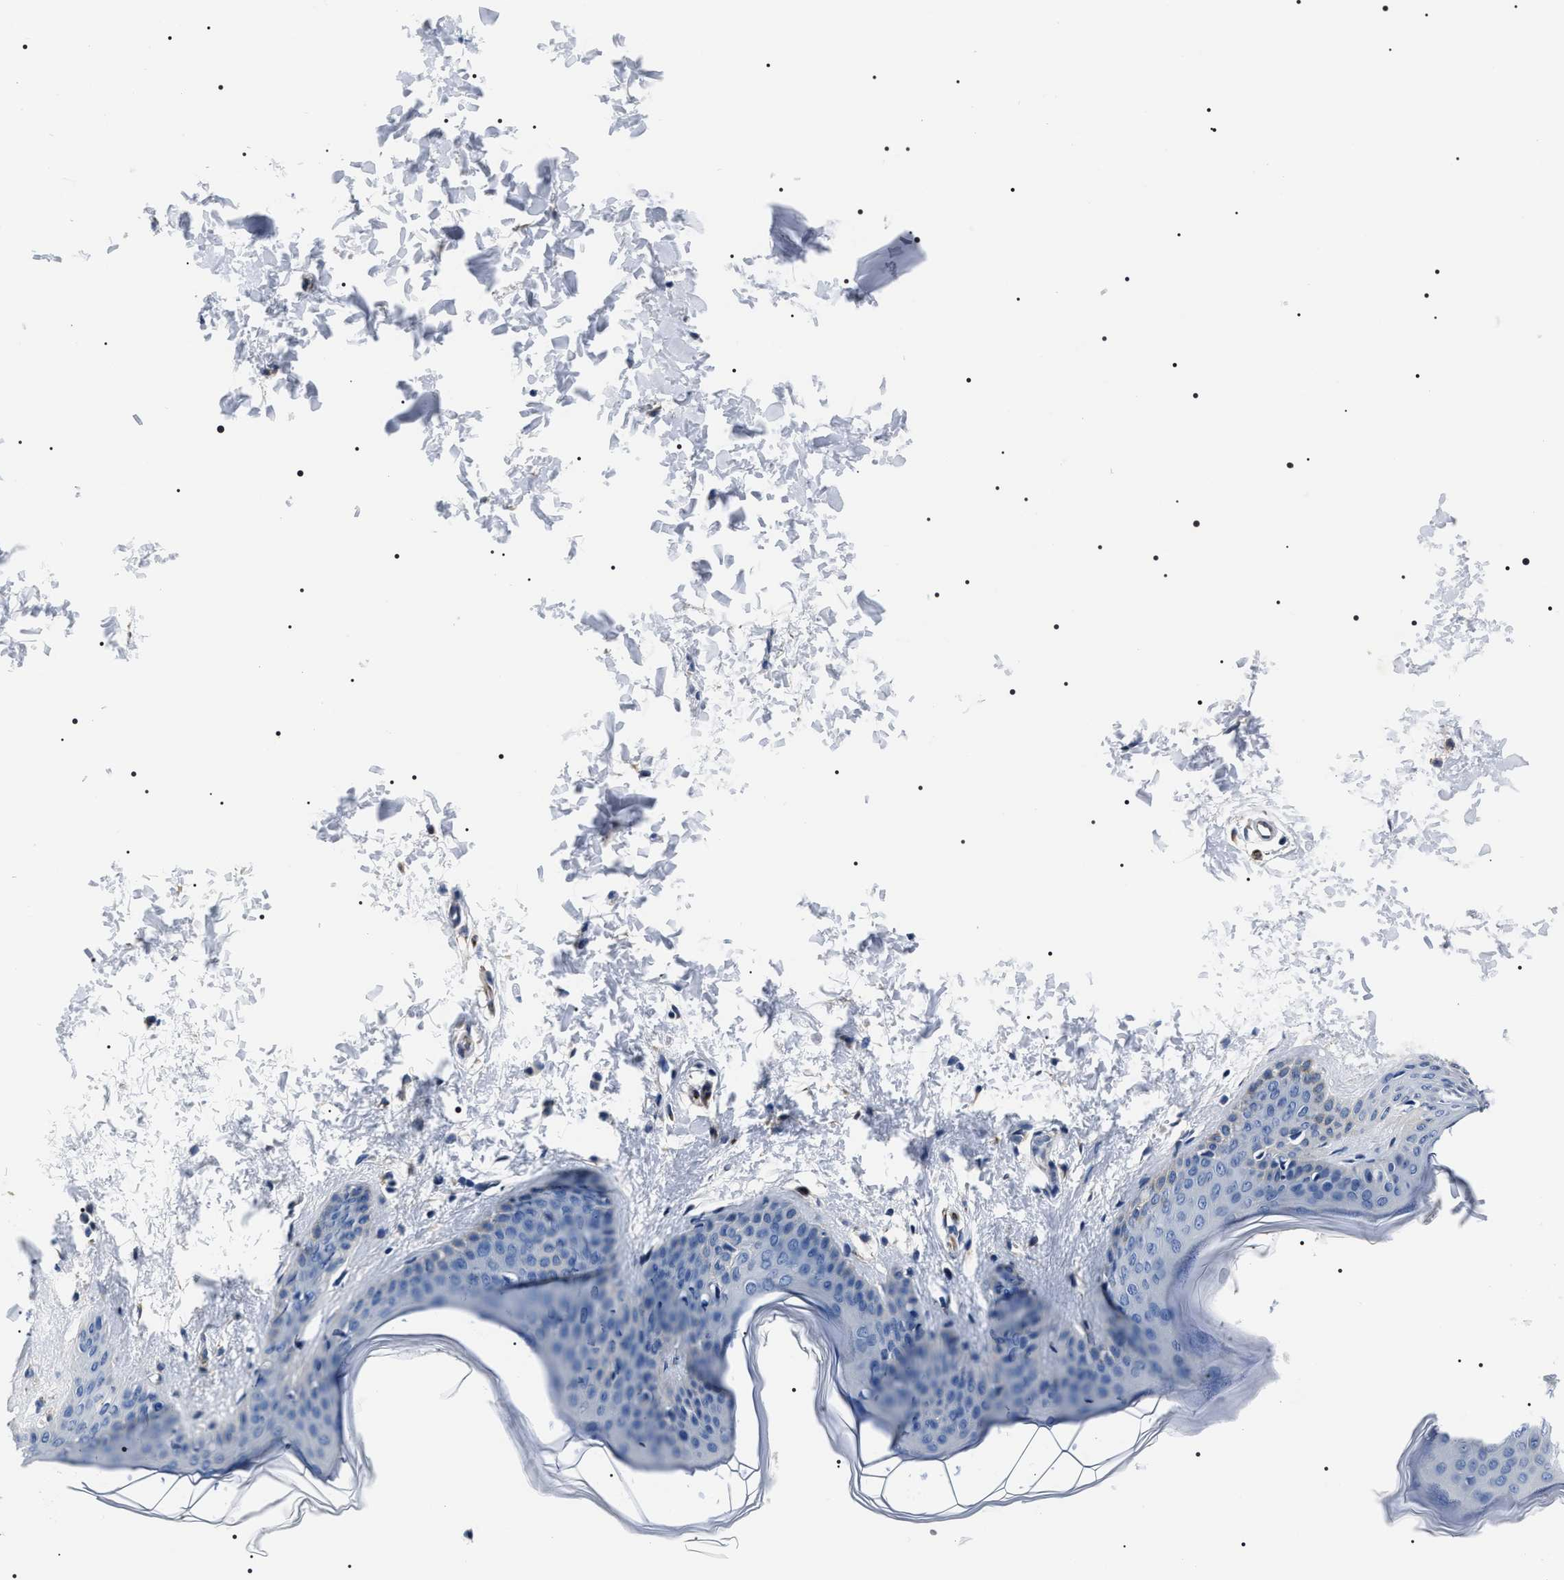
{"staining": {"intensity": "negative", "quantity": "none", "location": "none"}, "tissue": "skin", "cell_type": "Fibroblasts", "image_type": "normal", "snomed": [{"axis": "morphology", "description": "Normal tissue, NOS"}, {"axis": "topography", "description": "Skin"}], "caption": "An immunohistochemistry micrograph of unremarkable skin is shown. There is no staining in fibroblasts of skin. (Brightfield microscopy of DAB immunohistochemistry at high magnification).", "gene": "BAG2", "patient": {"sex": "female", "age": 17}}